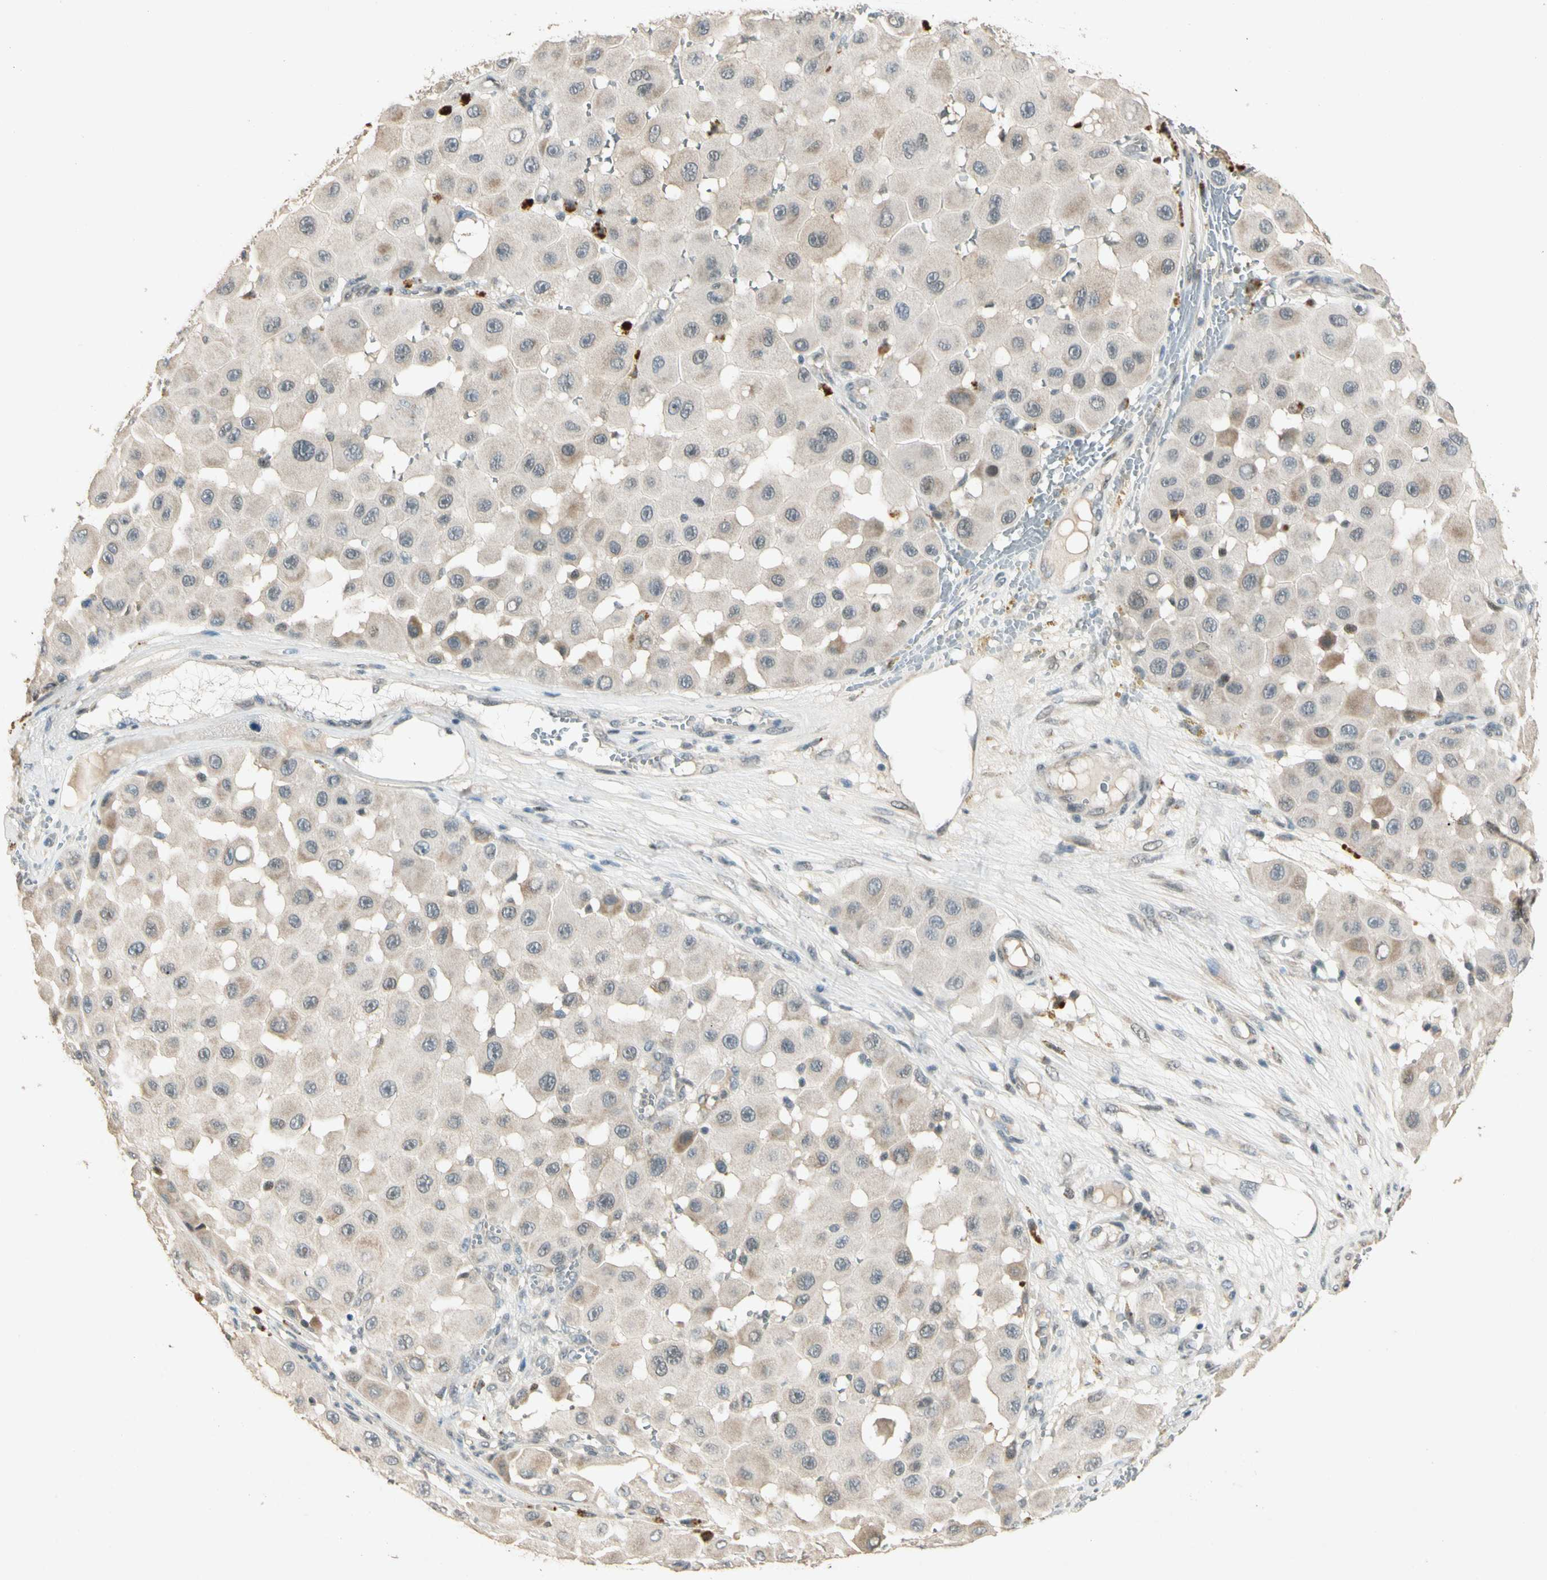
{"staining": {"intensity": "weak", "quantity": "25%-75%", "location": "cytoplasmic/membranous"}, "tissue": "melanoma", "cell_type": "Tumor cells", "image_type": "cancer", "snomed": [{"axis": "morphology", "description": "Malignant melanoma, NOS"}, {"axis": "topography", "description": "Skin"}], "caption": "Malignant melanoma stained with a brown dye demonstrates weak cytoplasmic/membranous positive positivity in about 25%-75% of tumor cells.", "gene": "ZBTB4", "patient": {"sex": "female", "age": 81}}